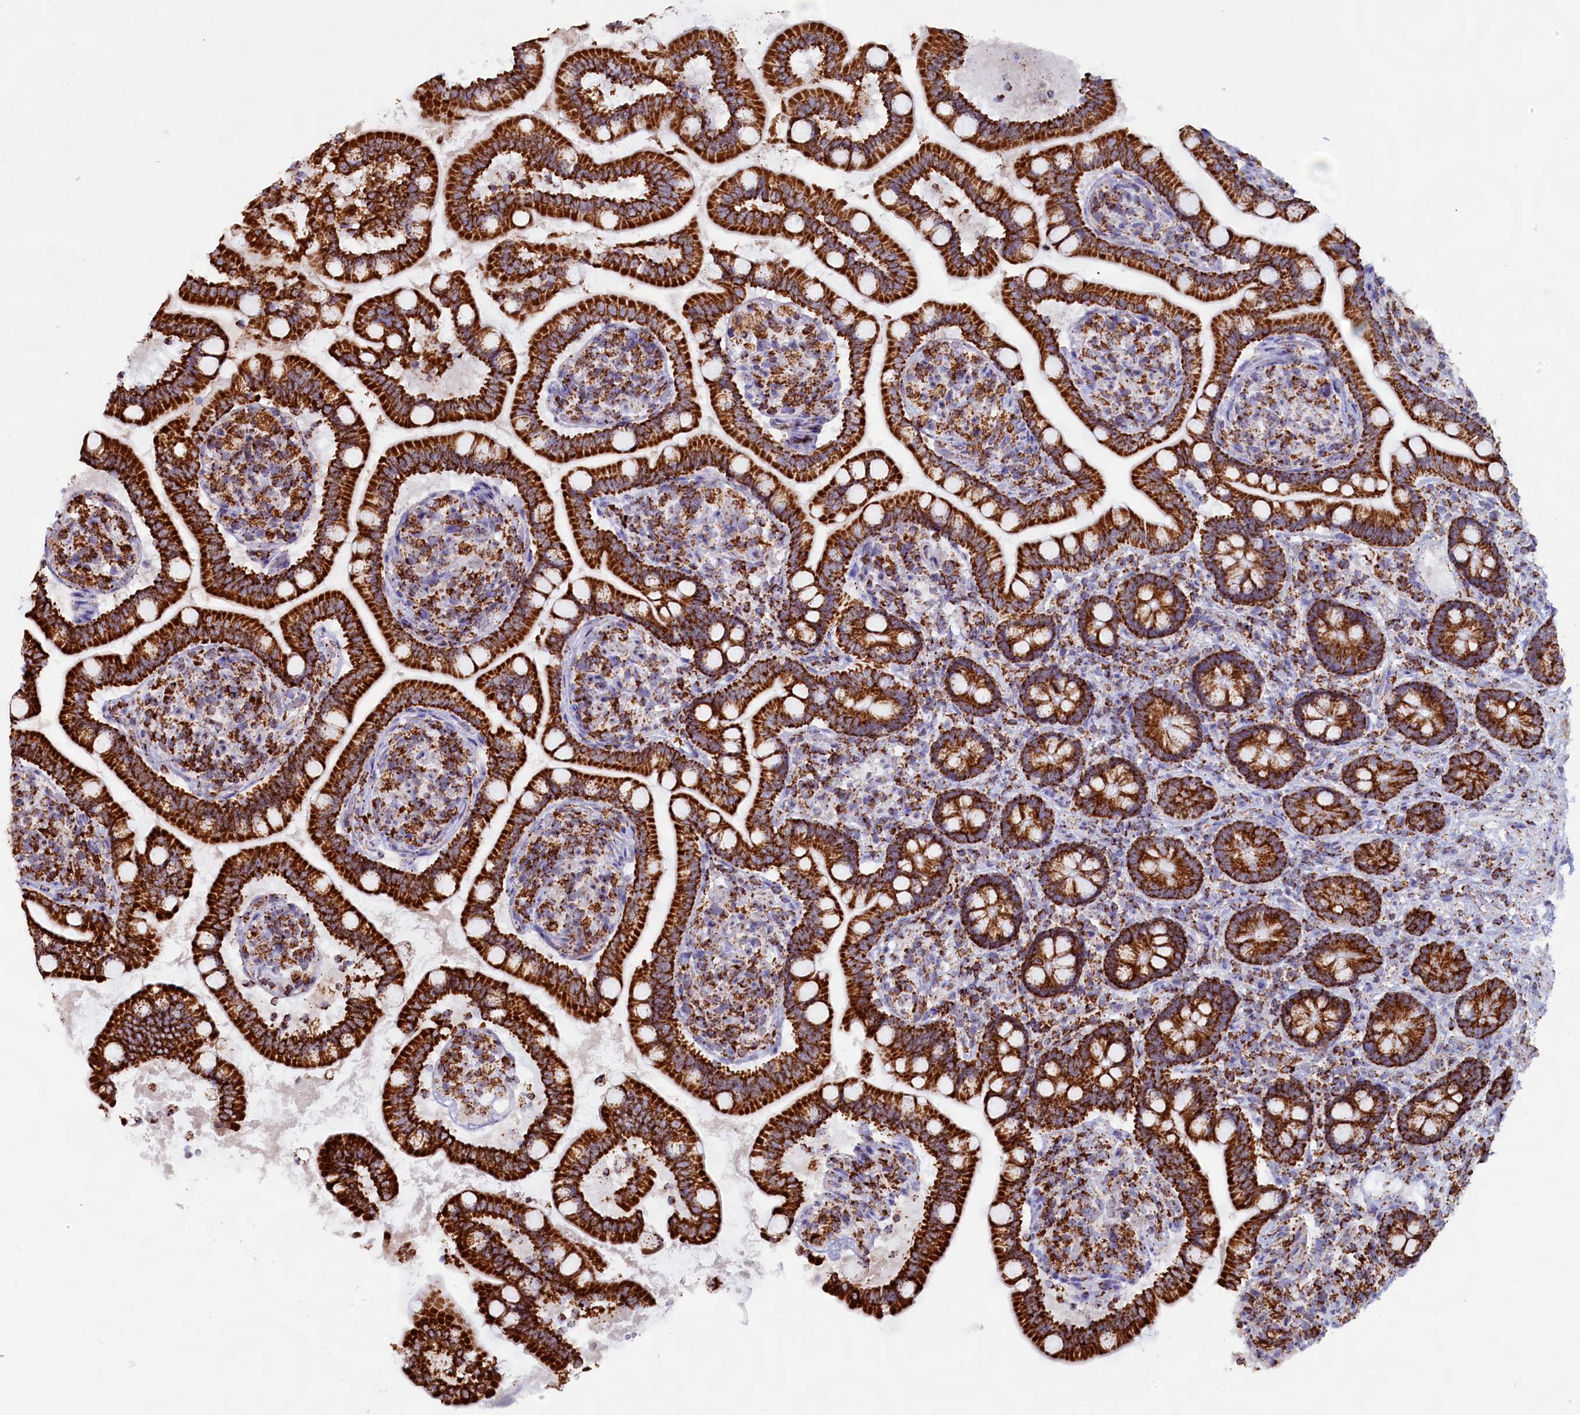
{"staining": {"intensity": "strong", "quantity": ">75%", "location": "cytoplasmic/membranous"}, "tissue": "small intestine", "cell_type": "Glandular cells", "image_type": "normal", "snomed": [{"axis": "morphology", "description": "Normal tissue, NOS"}, {"axis": "topography", "description": "Small intestine"}], "caption": "Immunohistochemistry micrograph of unremarkable small intestine: small intestine stained using immunohistochemistry (IHC) demonstrates high levels of strong protein expression localized specifically in the cytoplasmic/membranous of glandular cells, appearing as a cytoplasmic/membranous brown color.", "gene": "C1D", "patient": {"sex": "female", "age": 64}}